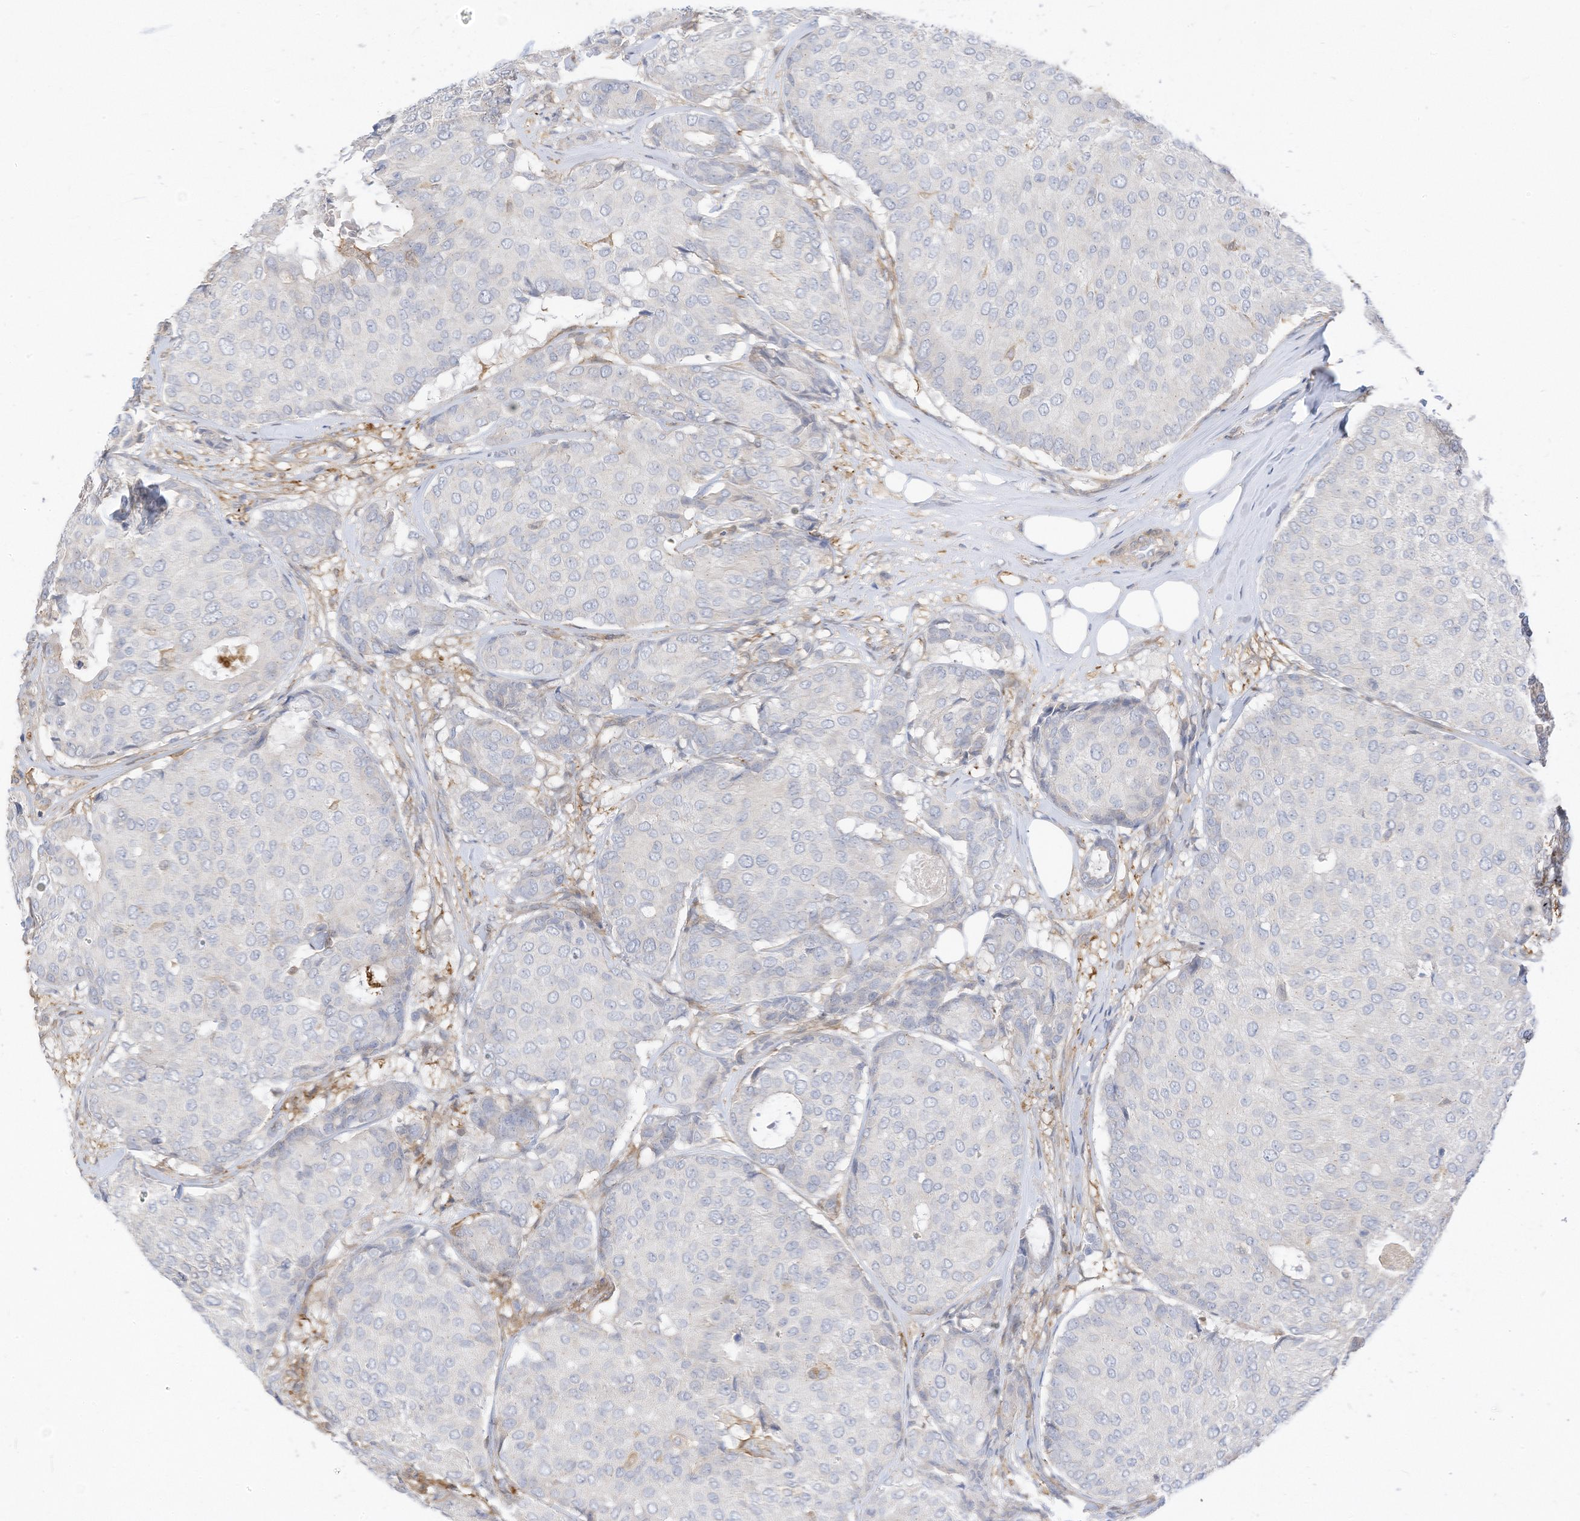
{"staining": {"intensity": "negative", "quantity": "none", "location": "none"}, "tissue": "breast cancer", "cell_type": "Tumor cells", "image_type": "cancer", "snomed": [{"axis": "morphology", "description": "Duct carcinoma"}, {"axis": "topography", "description": "Breast"}], "caption": "Immunohistochemistry image of neoplastic tissue: human breast cancer stained with DAB (3,3'-diaminobenzidine) displays no significant protein staining in tumor cells. (DAB IHC visualized using brightfield microscopy, high magnification).", "gene": "ATP13A1", "patient": {"sex": "female", "age": 75}}